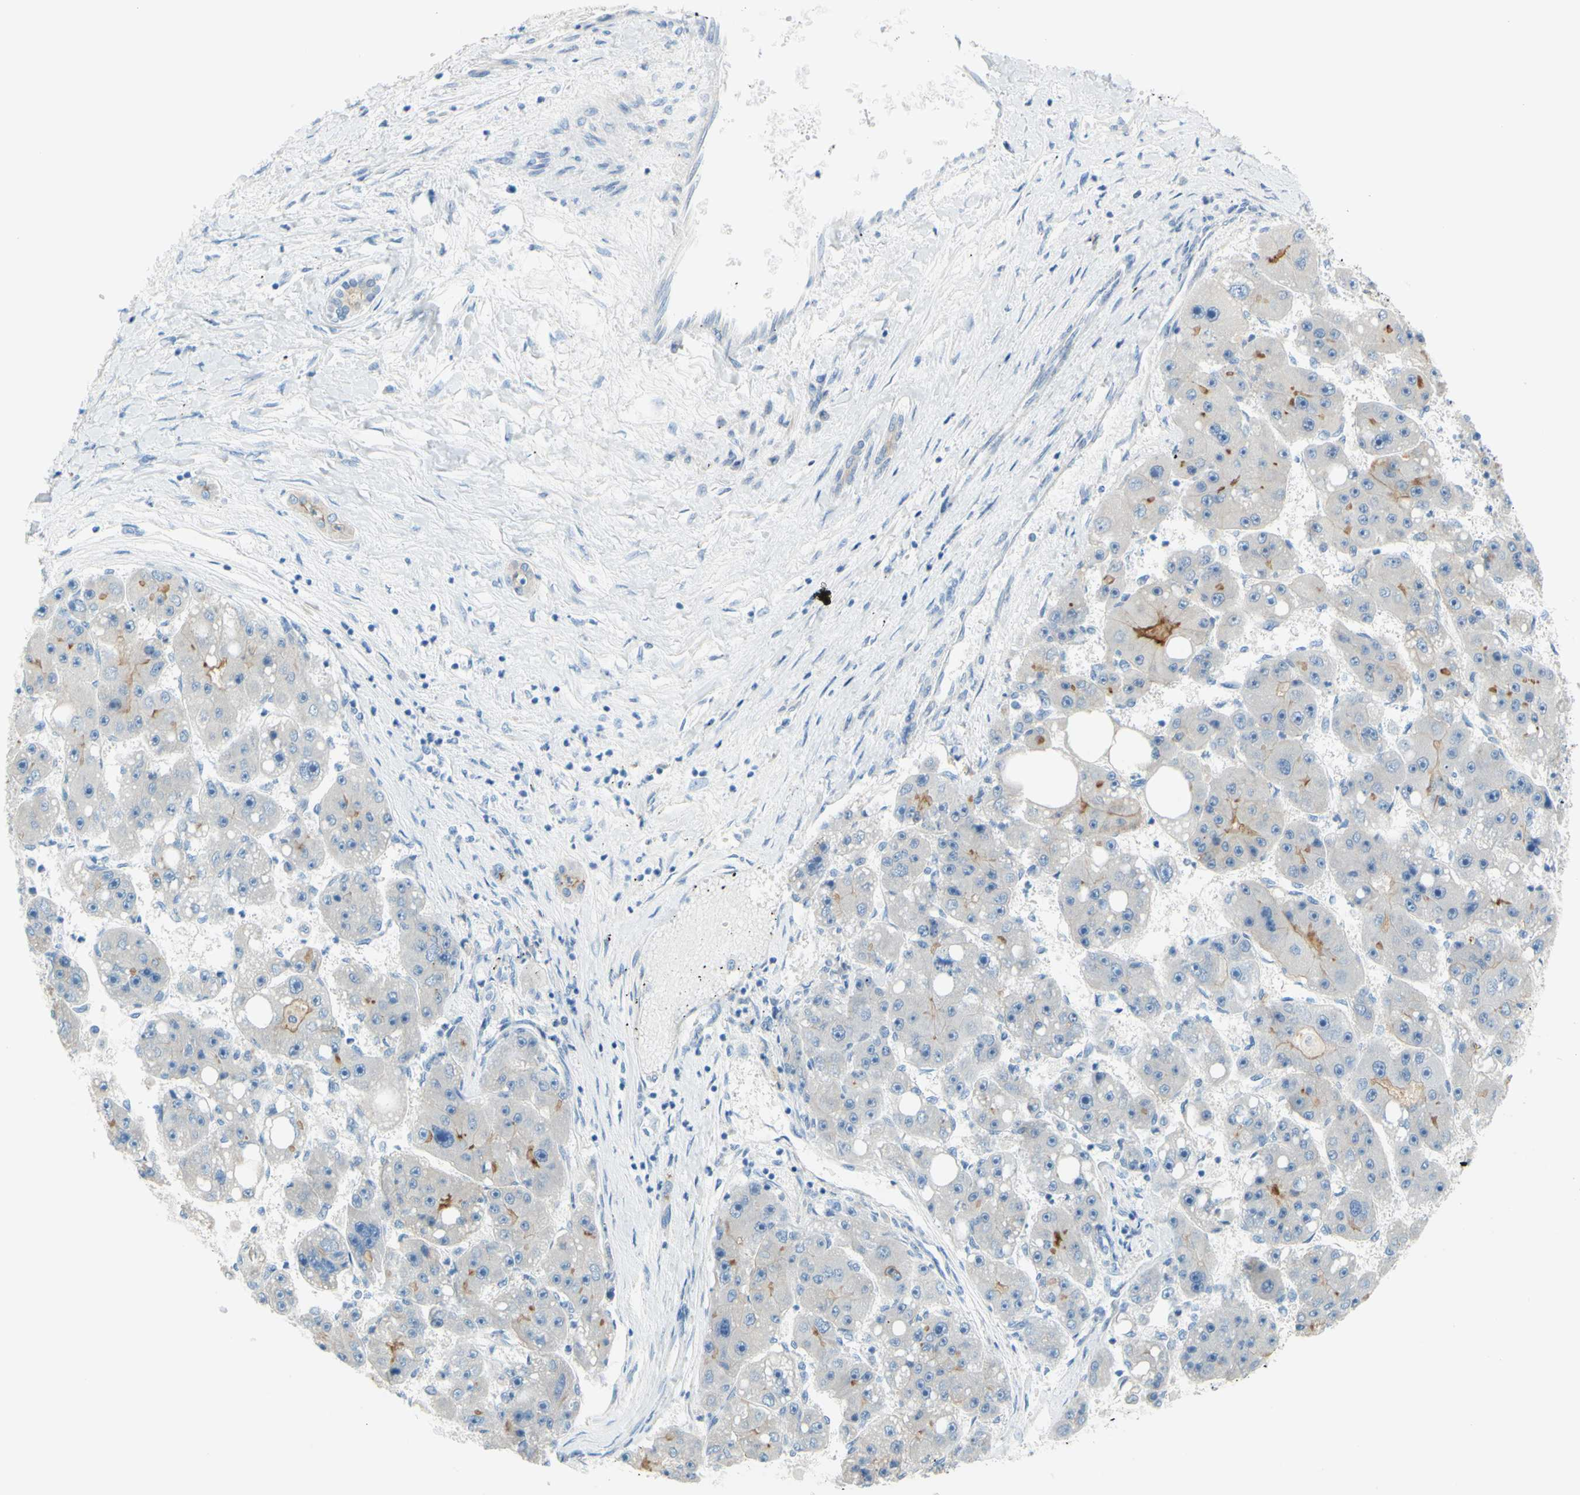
{"staining": {"intensity": "moderate", "quantity": "25%-75%", "location": "cytoplasmic/membranous"}, "tissue": "liver cancer", "cell_type": "Tumor cells", "image_type": "cancer", "snomed": [{"axis": "morphology", "description": "Carcinoma, Hepatocellular, NOS"}, {"axis": "topography", "description": "Liver"}], "caption": "Immunohistochemical staining of liver cancer (hepatocellular carcinoma) shows medium levels of moderate cytoplasmic/membranous protein positivity in about 25%-75% of tumor cells.", "gene": "SLC1A2", "patient": {"sex": "female", "age": 61}}